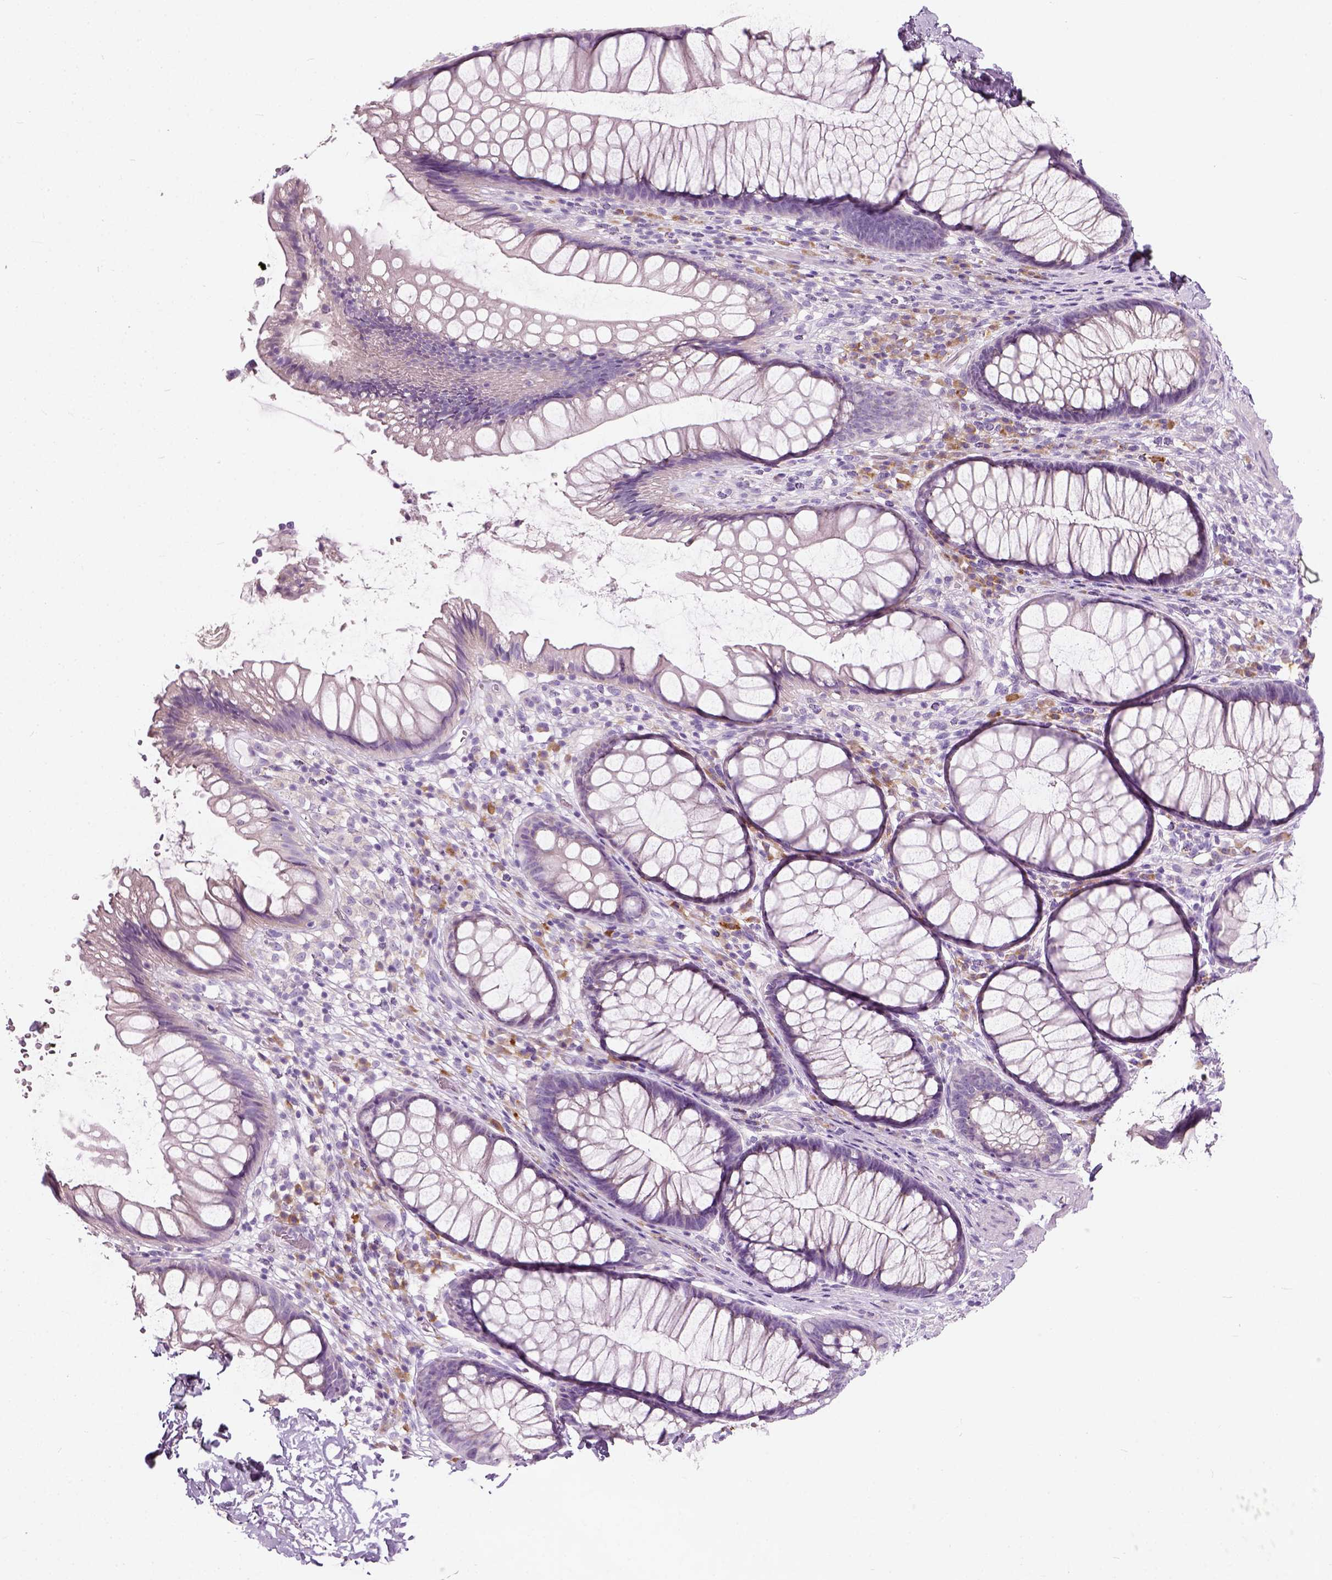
{"staining": {"intensity": "negative", "quantity": "none", "location": "none"}, "tissue": "rectum", "cell_type": "Glandular cells", "image_type": "normal", "snomed": [{"axis": "morphology", "description": "Normal tissue, NOS"}, {"axis": "topography", "description": "Smooth muscle"}, {"axis": "topography", "description": "Rectum"}], "caption": "High power microscopy image of an IHC micrograph of normal rectum, revealing no significant expression in glandular cells.", "gene": "TRIM72", "patient": {"sex": "male", "age": 53}}